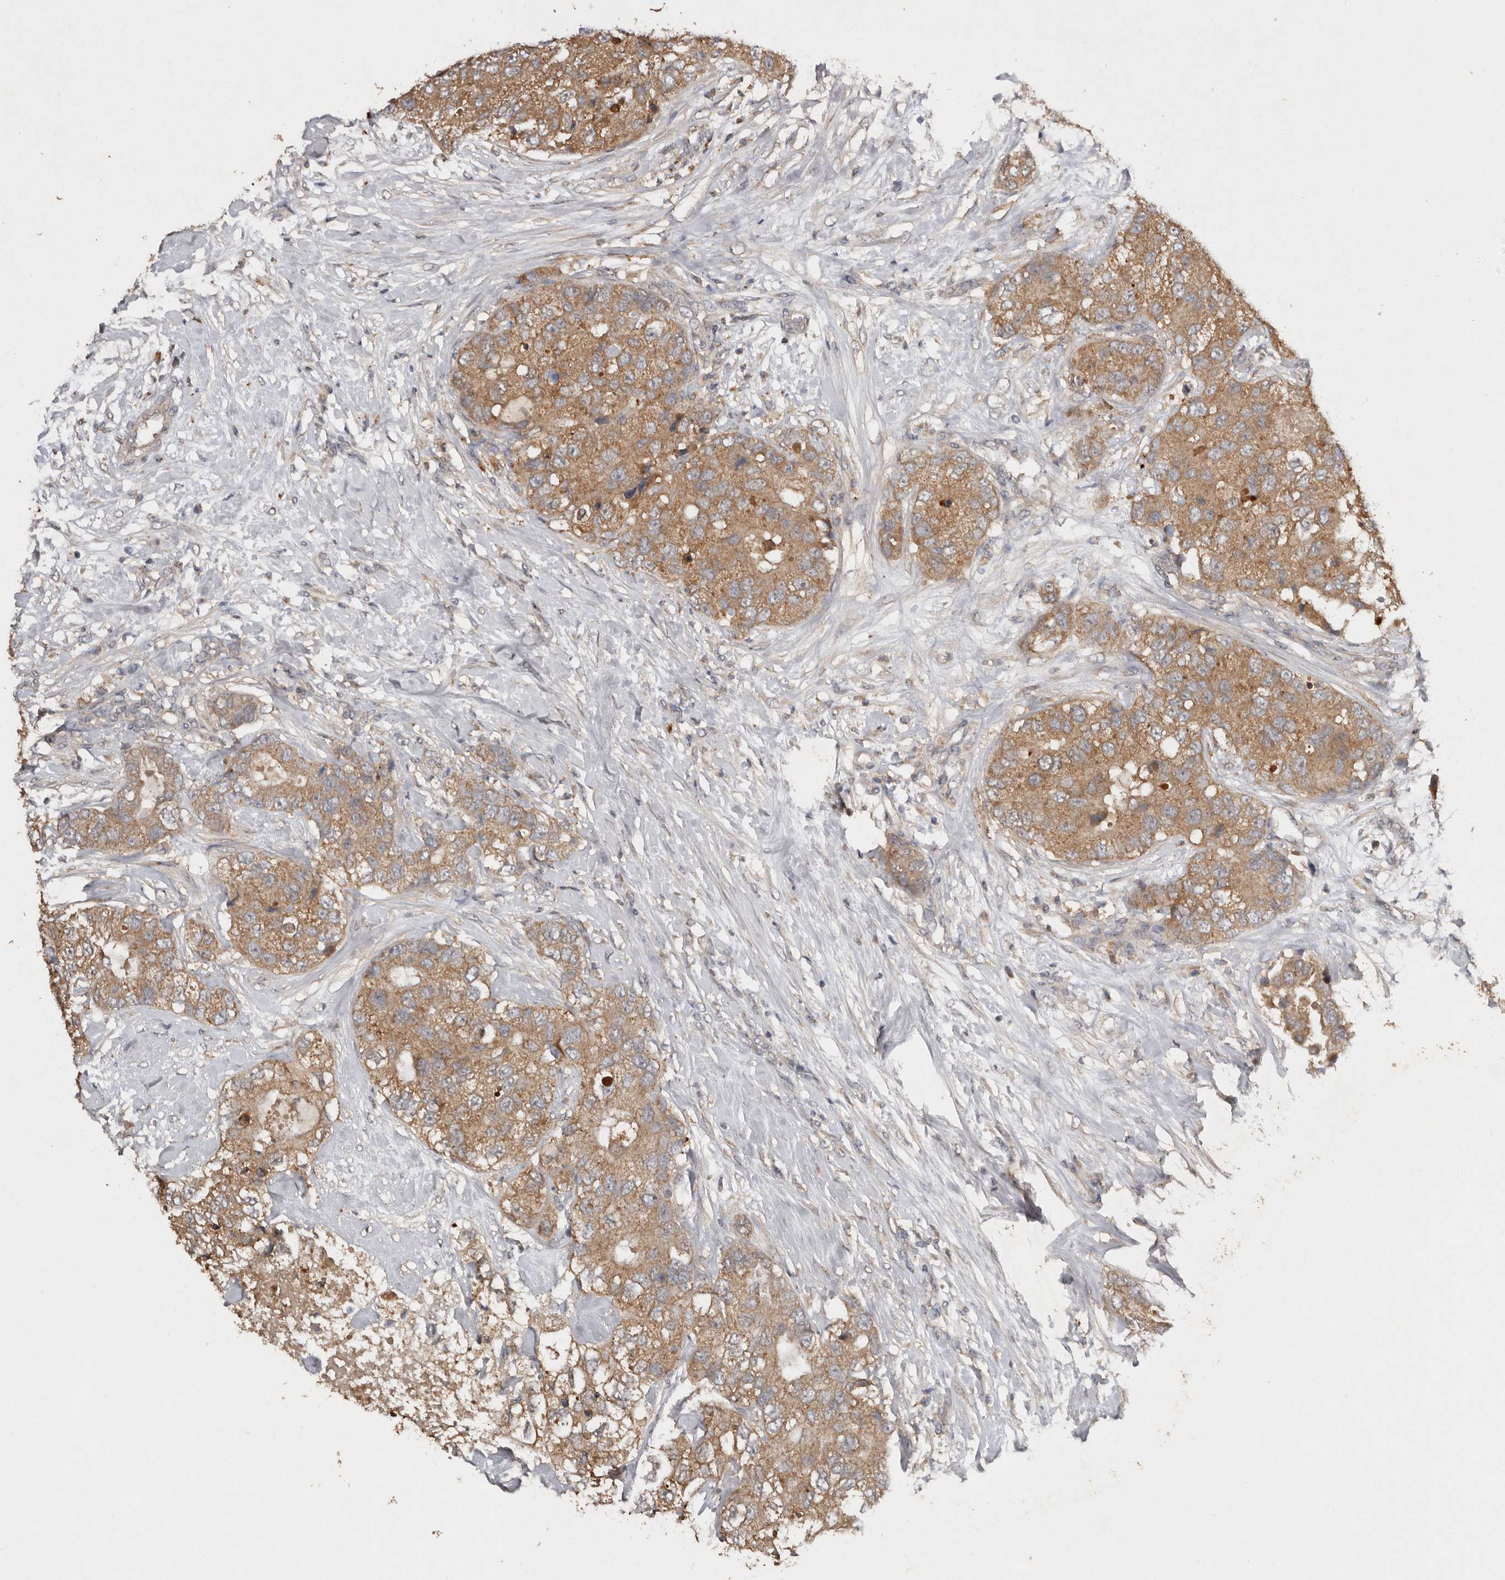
{"staining": {"intensity": "moderate", "quantity": ">75%", "location": "cytoplasmic/membranous"}, "tissue": "breast cancer", "cell_type": "Tumor cells", "image_type": "cancer", "snomed": [{"axis": "morphology", "description": "Duct carcinoma"}, {"axis": "topography", "description": "Breast"}], "caption": "DAB (3,3'-diaminobenzidine) immunohistochemical staining of human breast cancer exhibits moderate cytoplasmic/membranous protein expression in approximately >75% of tumor cells. (DAB (3,3'-diaminobenzidine) IHC with brightfield microscopy, high magnification).", "gene": "EDEM1", "patient": {"sex": "female", "age": 62}}